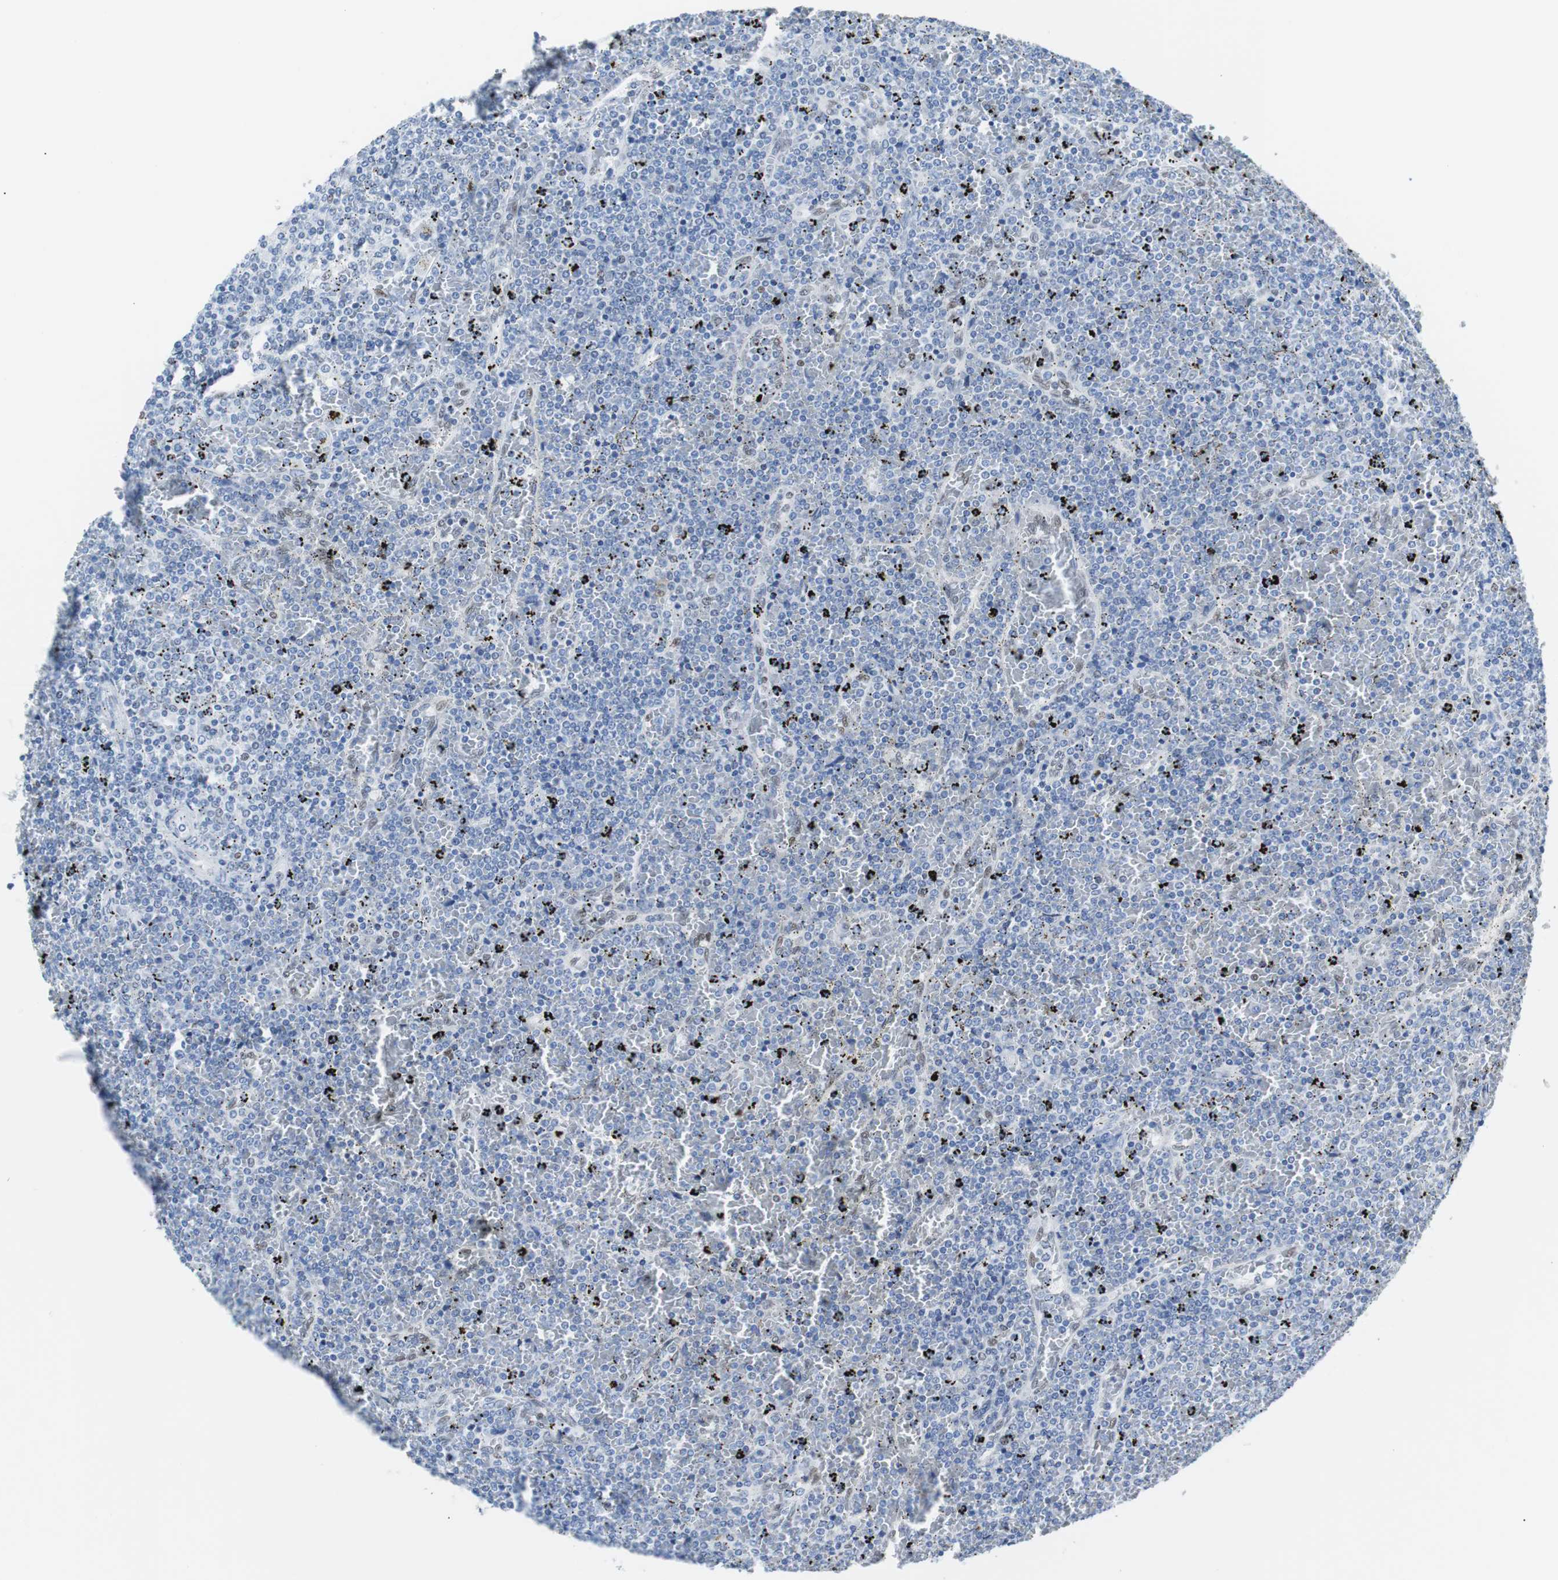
{"staining": {"intensity": "negative", "quantity": "none", "location": "none"}, "tissue": "lymphoma", "cell_type": "Tumor cells", "image_type": "cancer", "snomed": [{"axis": "morphology", "description": "Malignant lymphoma, non-Hodgkin's type, Low grade"}, {"axis": "topography", "description": "Spleen"}], "caption": "The image reveals no staining of tumor cells in malignant lymphoma, non-Hodgkin's type (low-grade). (DAB immunohistochemistry (IHC) with hematoxylin counter stain).", "gene": "JUN", "patient": {"sex": "female", "age": 77}}